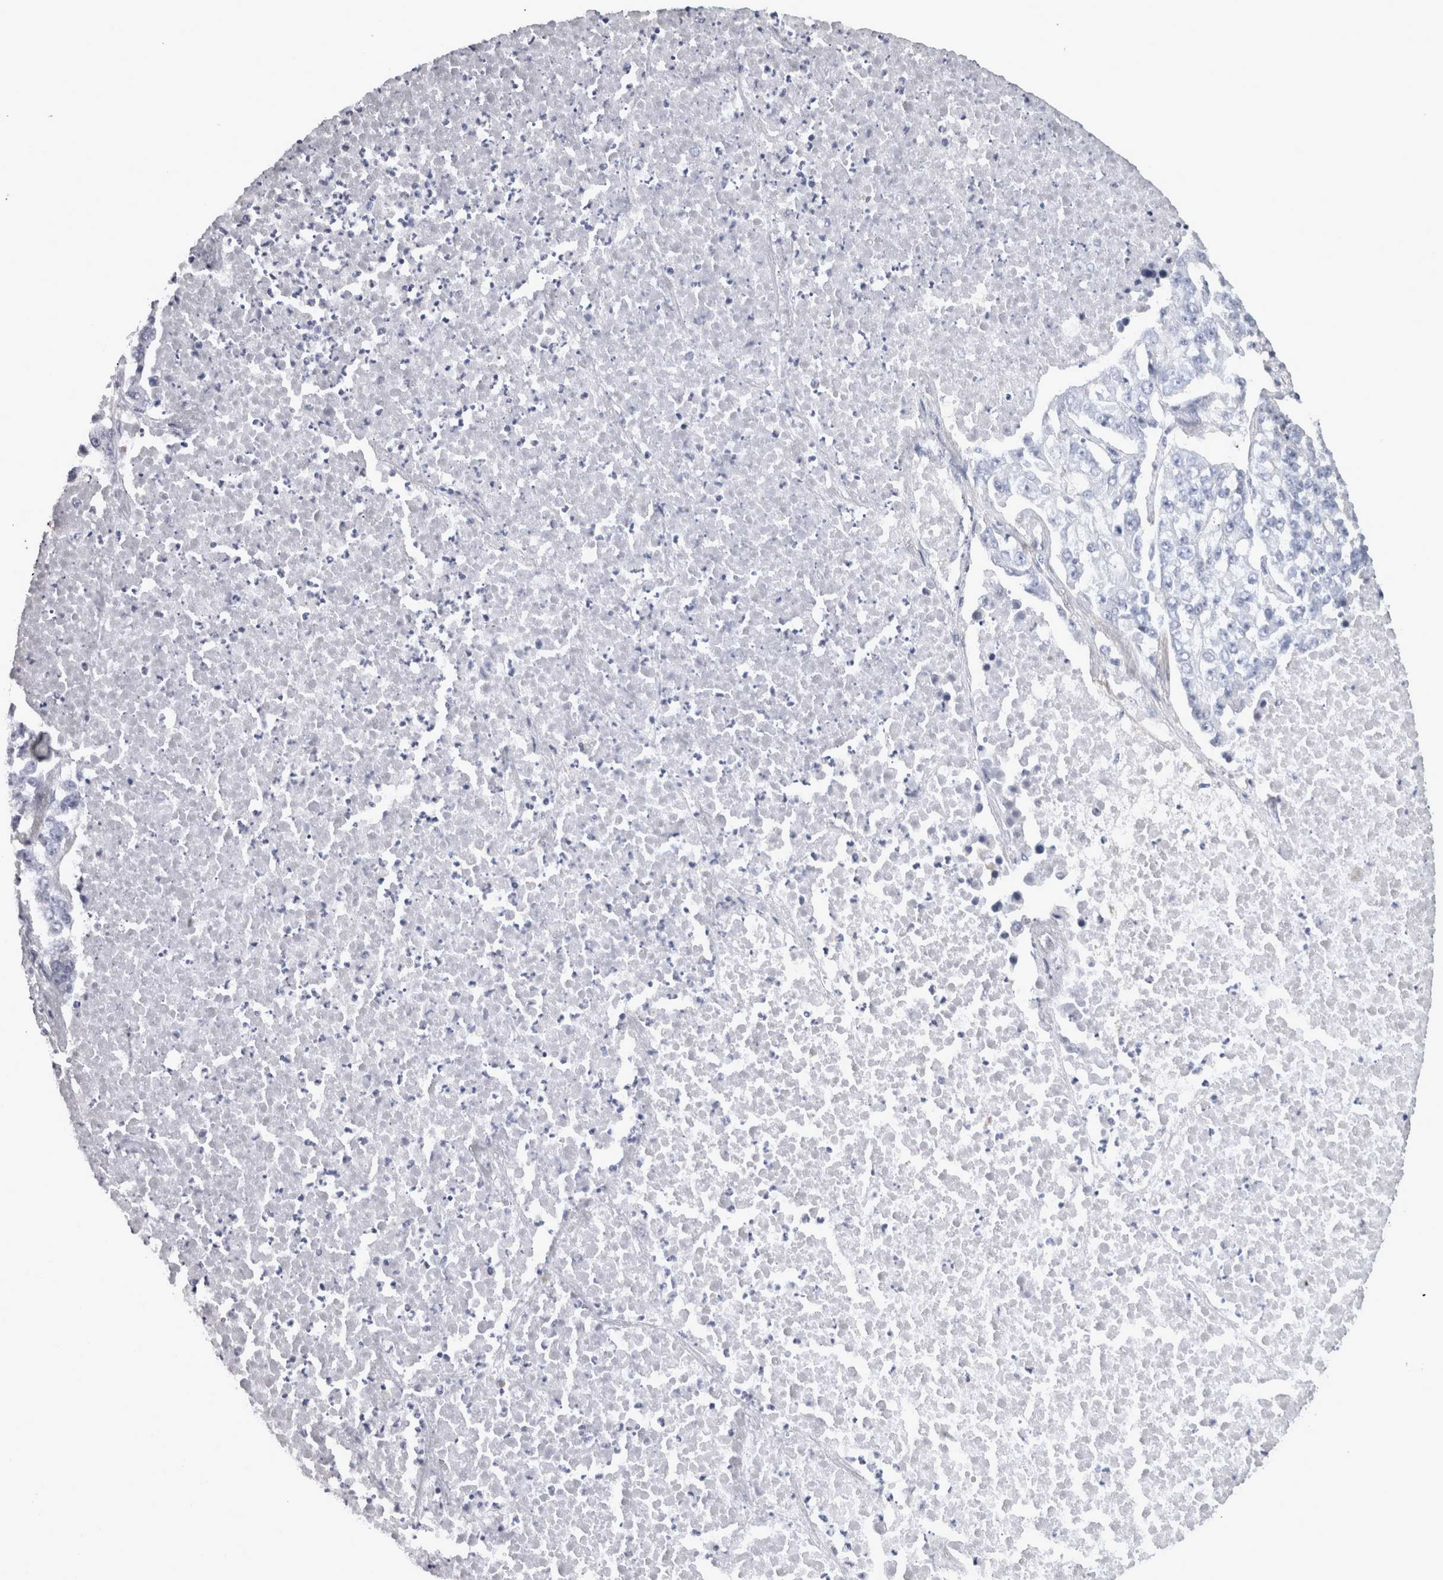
{"staining": {"intensity": "negative", "quantity": "none", "location": "none"}, "tissue": "lung cancer", "cell_type": "Tumor cells", "image_type": "cancer", "snomed": [{"axis": "morphology", "description": "Adenocarcinoma, NOS"}, {"axis": "topography", "description": "Lung"}], "caption": "The immunohistochemistry (IHC) photomicrograph has no significant positivity in tumor cells of lung cancer tissue. (DAB (3,3'-diaminobenzidine) IHC, high magnification).", "gene": "TCAP", "patient": {"sex": "male", "age": 49}}